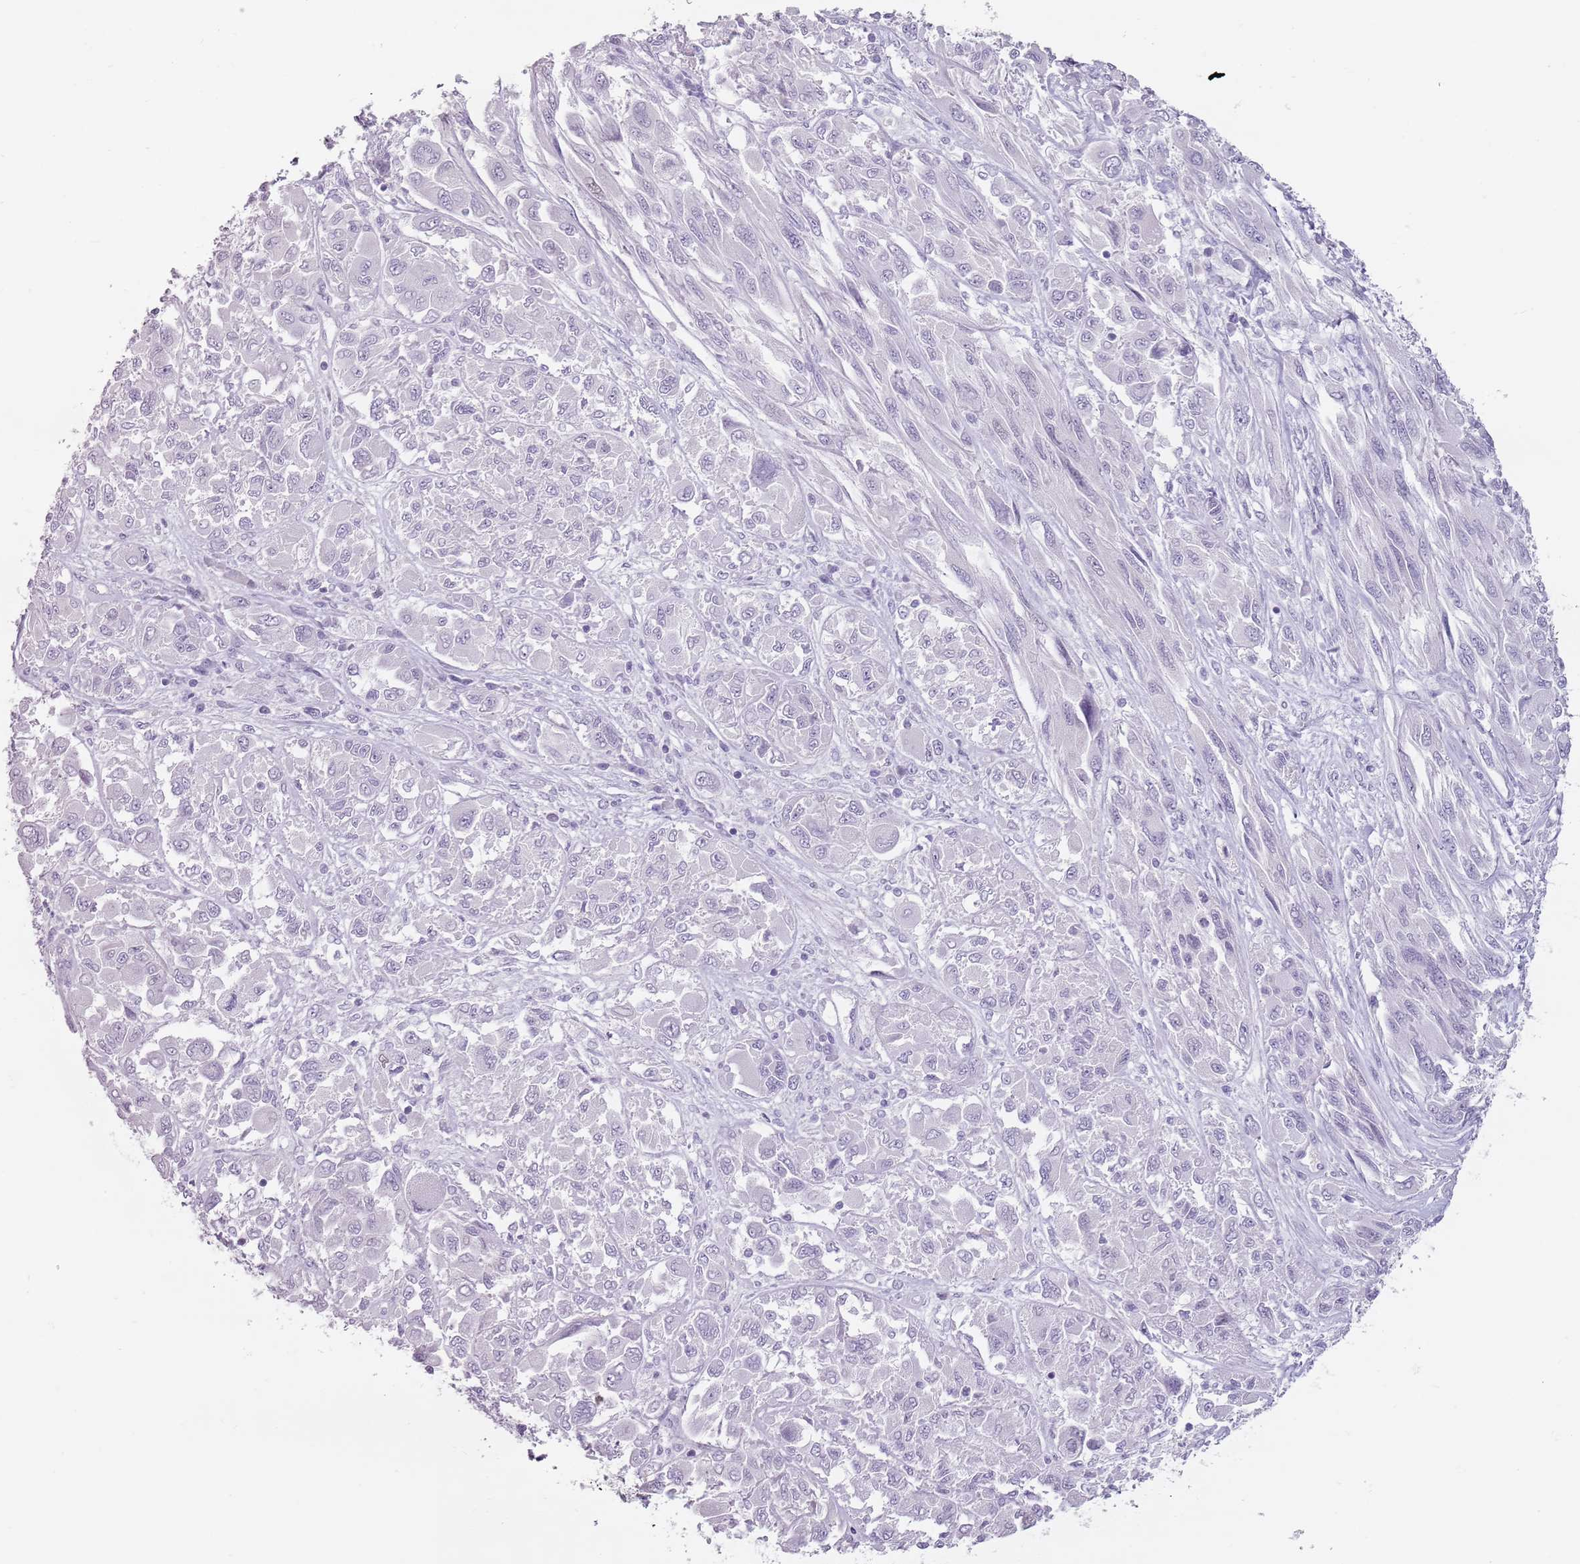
{"staining": {"intensity": "negative", "quantity": "none", "location": "none"}, "tissue": "melanoma", "cell_type": "Tumor cells", "image_type": "cancer", "snomed": [{"axis": "morphology", "description": "Malignant melanoma, NOS"}, {"axis": "topography", "description": "Skin"}], "caption": "Tumor cells are negative for brown protein staining in melanoma.", "gene": "ZNF584", "patient": {"sex": "female", "age": 91}}